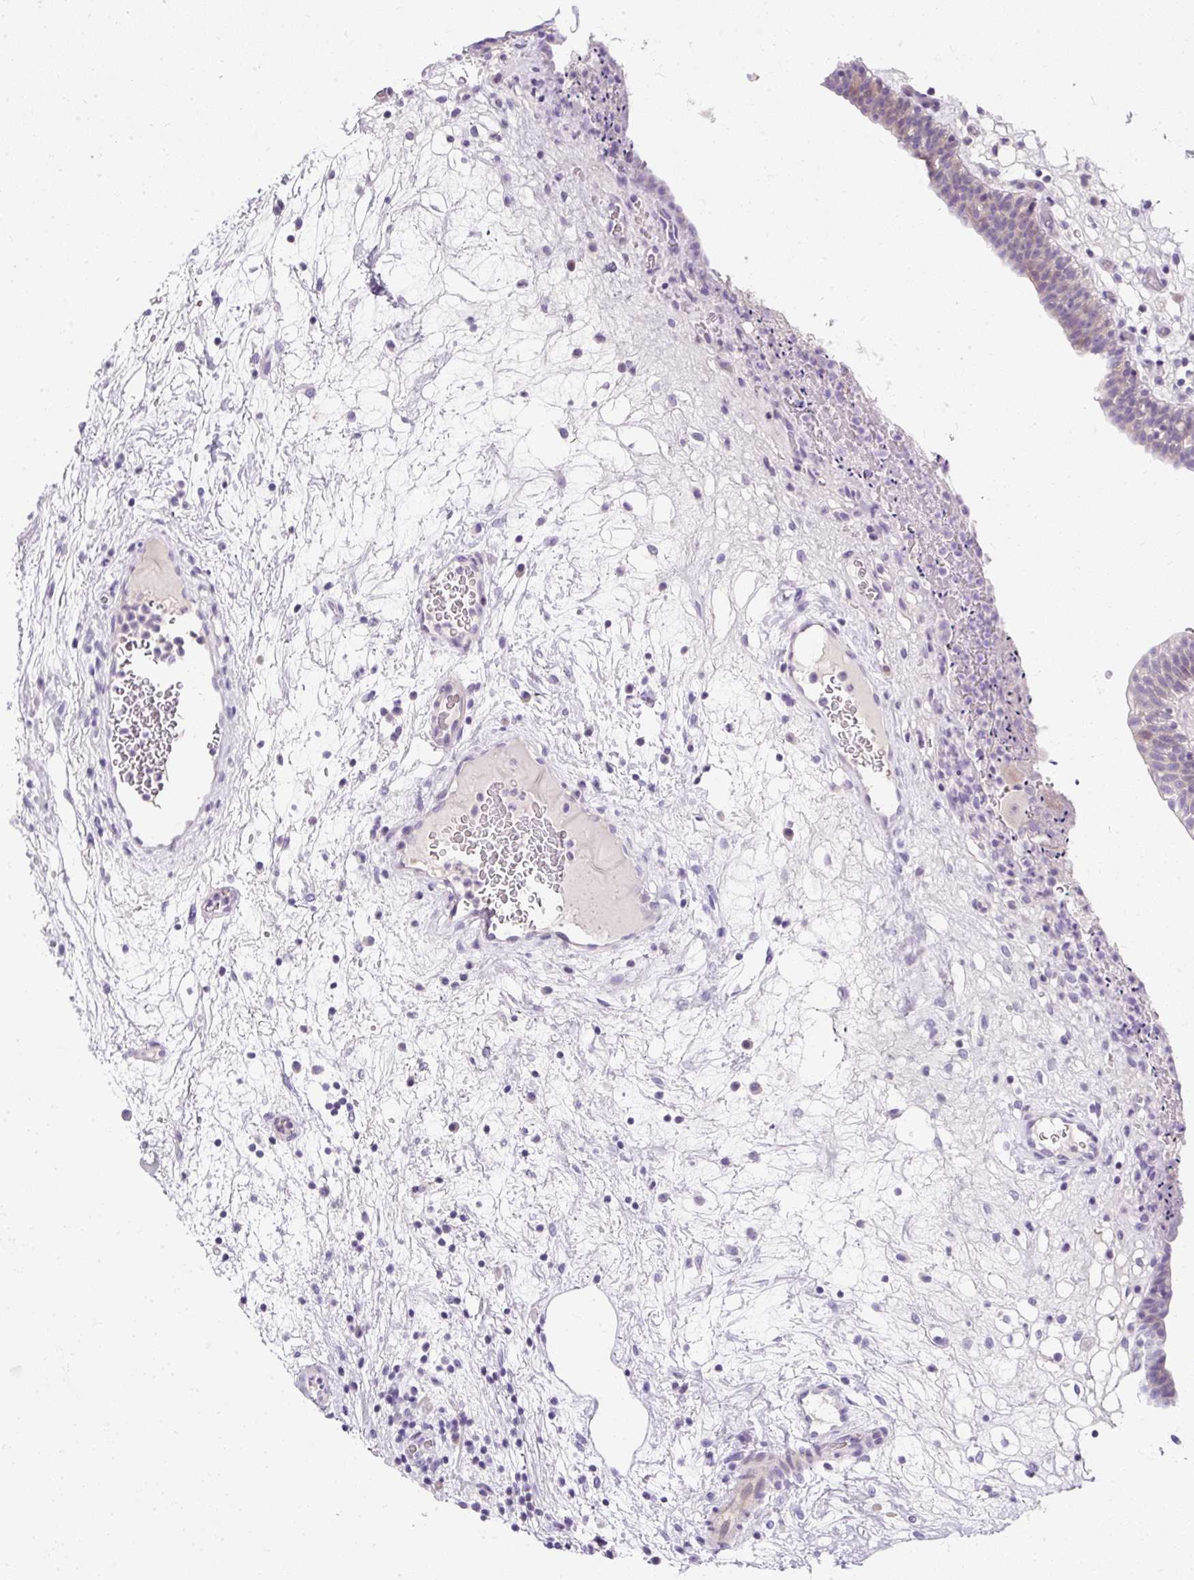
{"staining": {"intensity": "weak", "quantity": "<25%", "location": "cytoplasmic/membranous"}, "tissue": "urinary bladder", "cell_type": "Urothelial cells", "image_type": "normal", "snomed": [{"axis": "morphology", "description": "Normal tissue, NOS"}, {"axis": "topography", "description": "Urinary bladder"}], "caption": "This is a photomicrograph of IHC staining of benign urinary bladder, which shows no positivity in urothelial cells.", "gene": "DTX4", "patient": {"sex": "male", "age": 71}}